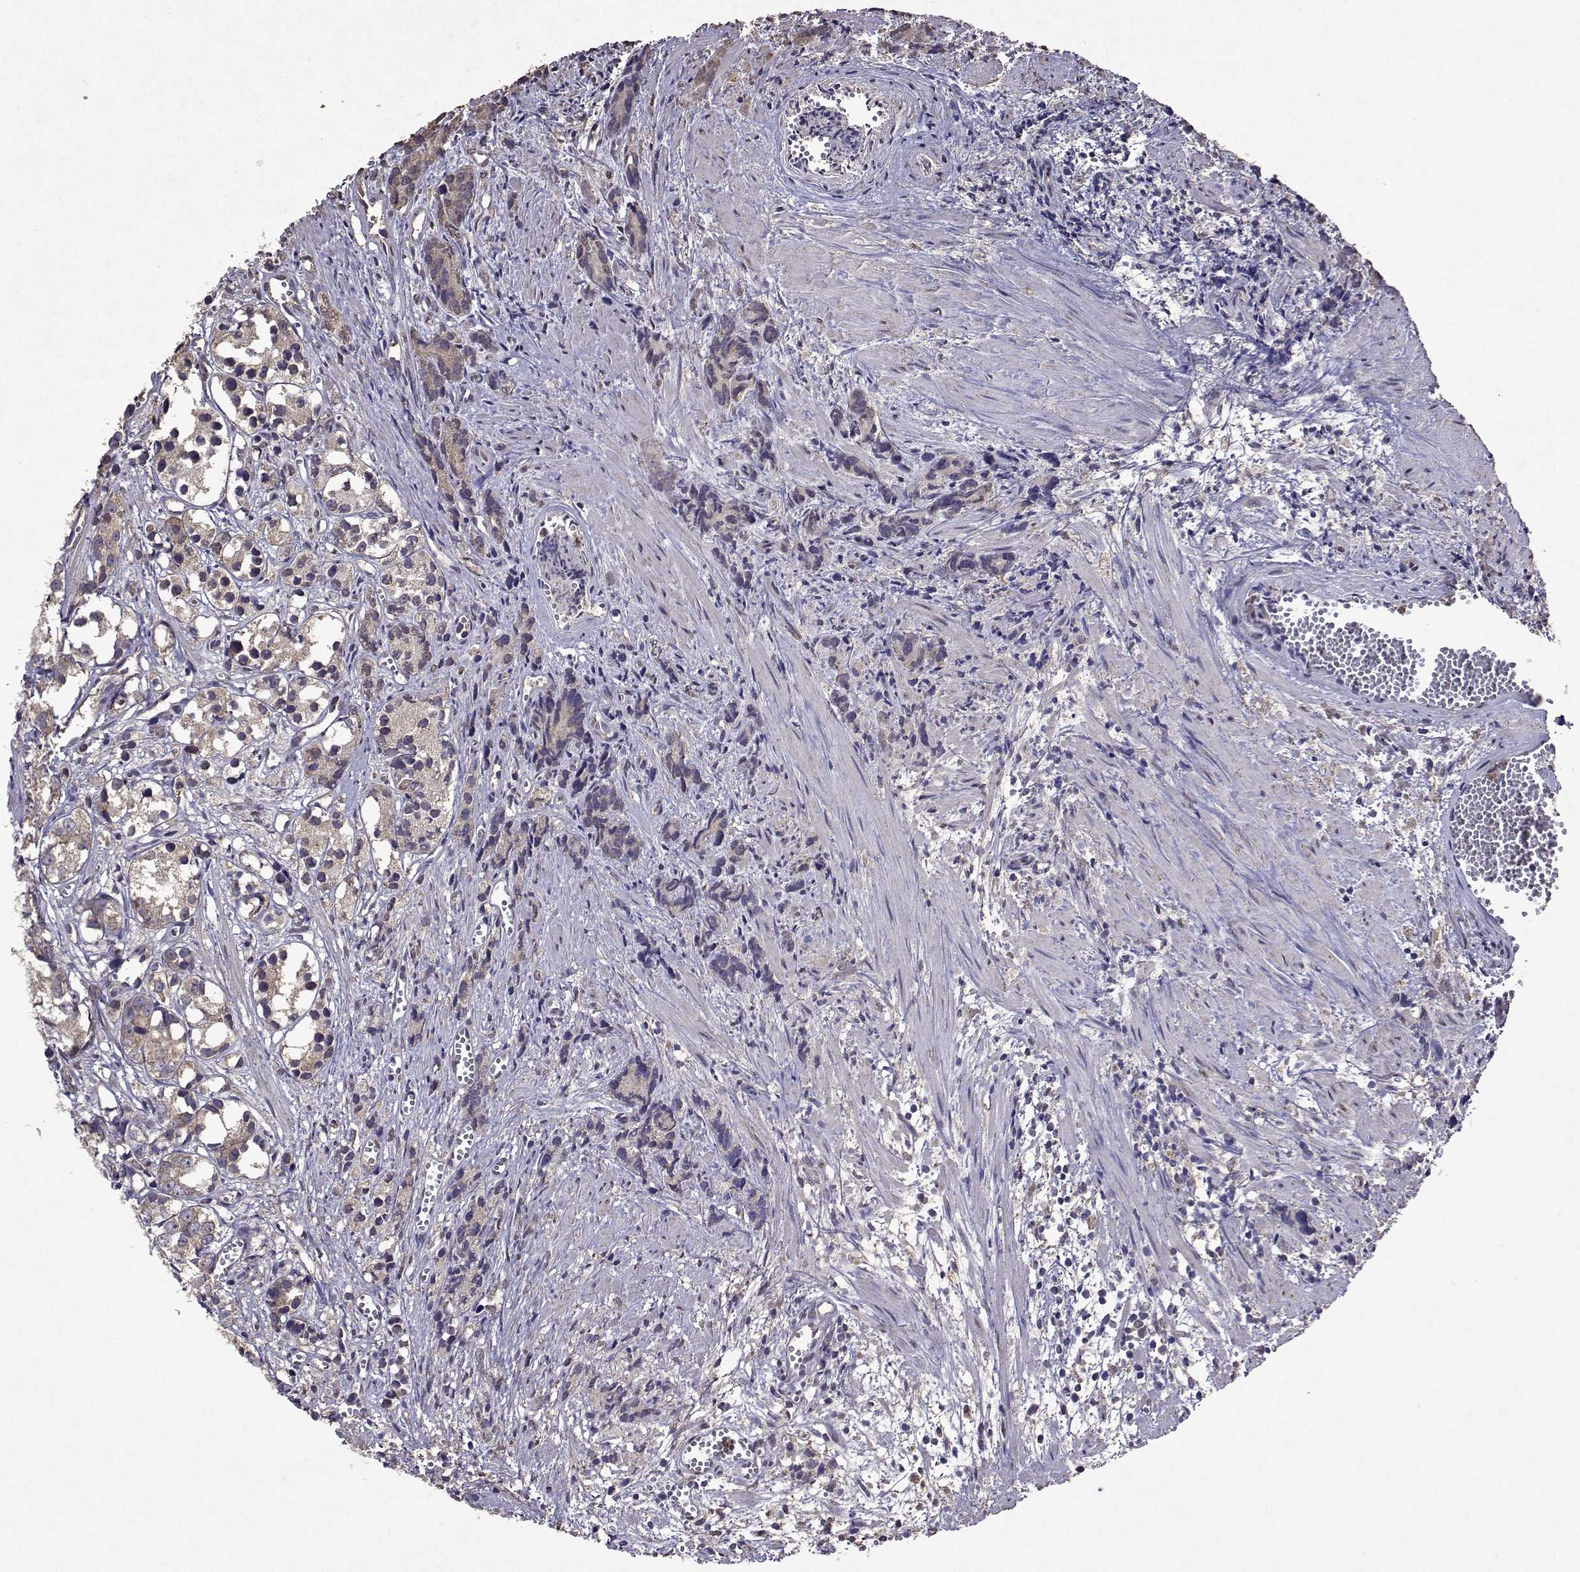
{"staining": {"intensity": "weak", "quantity": "<25%", "location": "cytoplasmic/membranous"}, "tissue": "prostate cancer", "cell_type": "Tumor cells", "image_type": "cancer", "snomed": [{"axis": "morphology", "description": "Adenocarcinoma, High grade"}, {"axis": "topography", "description": "Prostate"}], "caption": "Image shows no protein expression in tumor cells of prostate cancer tissue.", "gene": "TARBP2", "patient": {"sex": "male", "age": 77}}